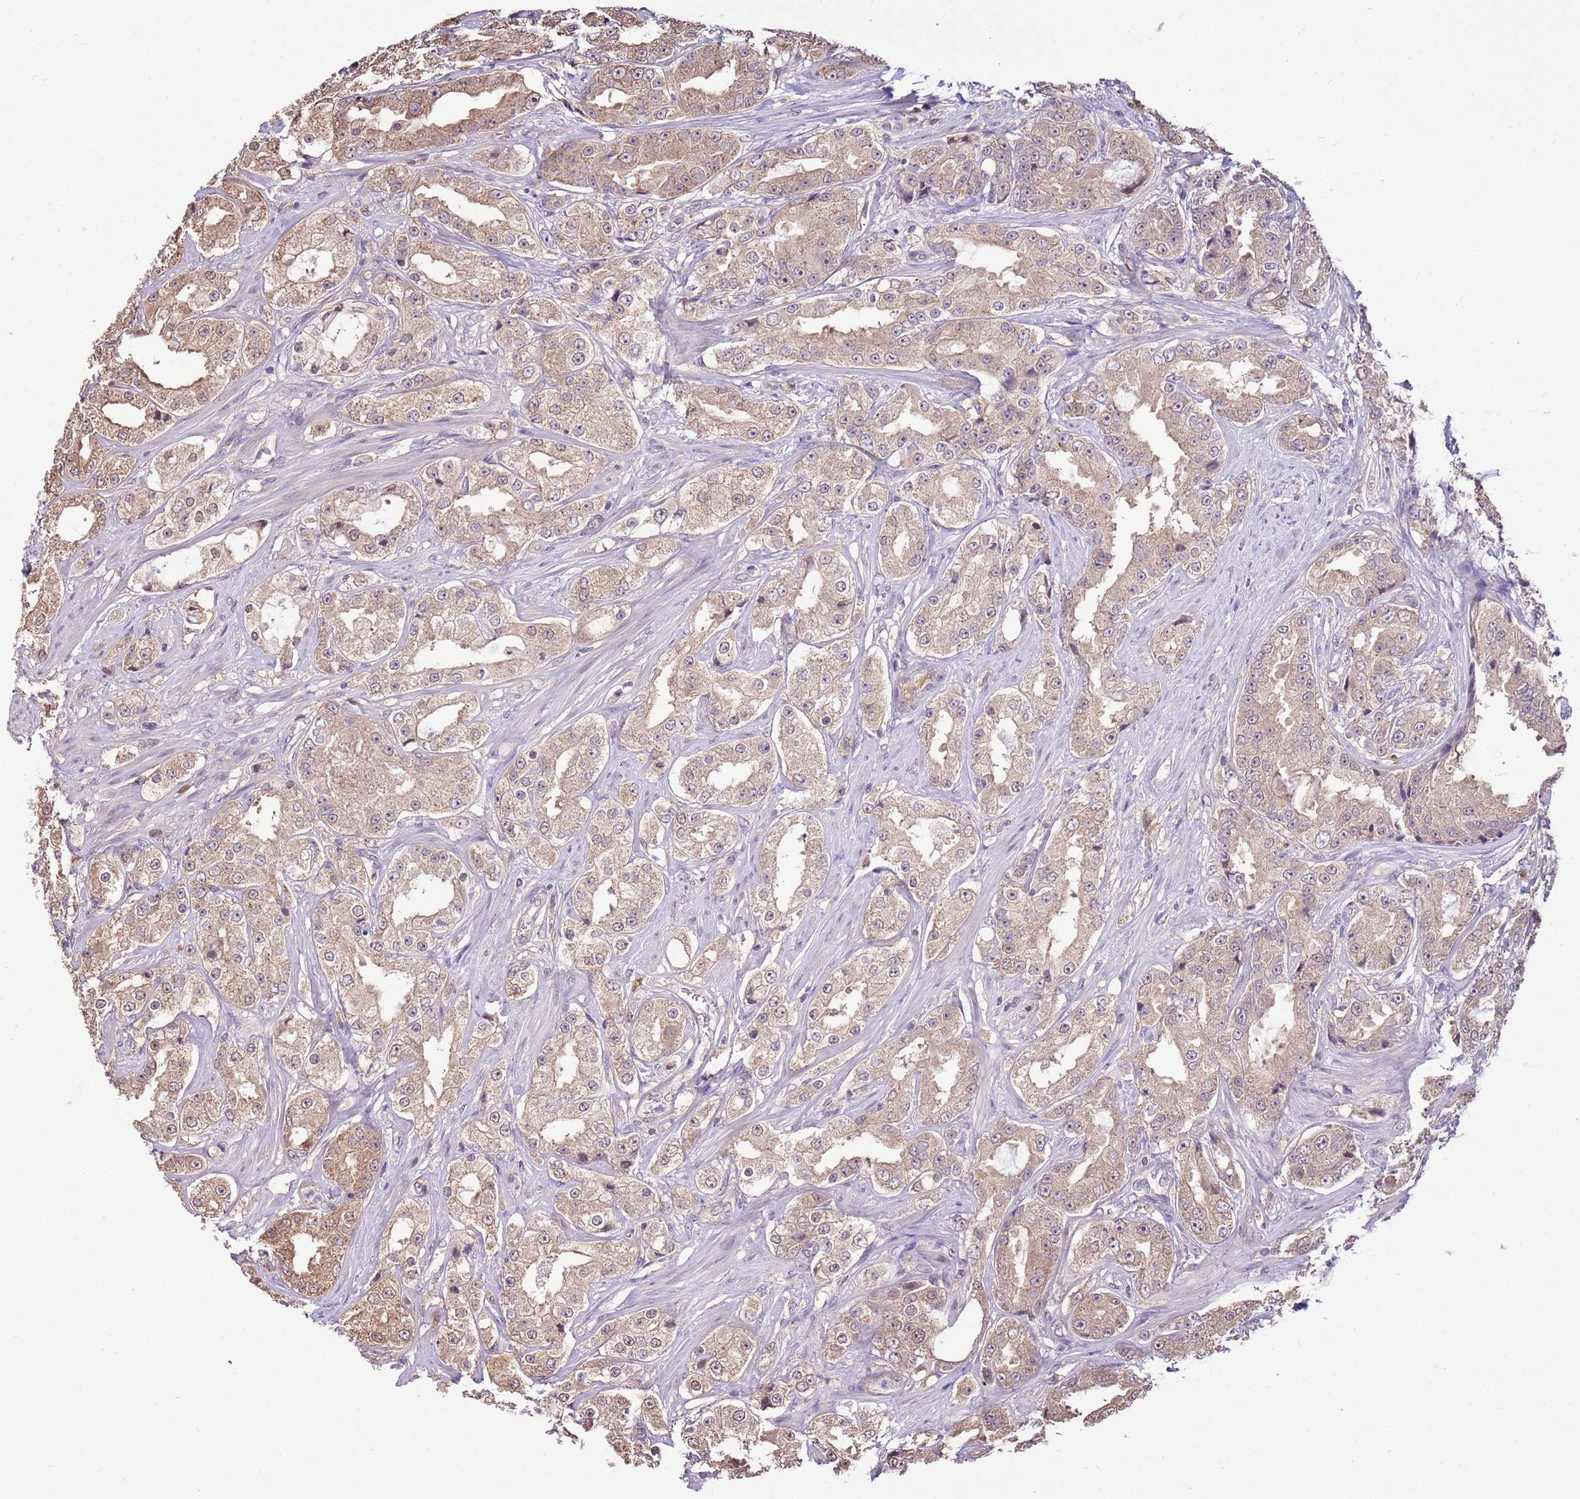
{"staining": {"intensity": "weak", "quantity": ">75%", "location": "cytoplasmic/membranous"}, "tissue": "prostate cancer", "cell_type": "Tumor cells", "image_type": "cancer", "snomed": [{"axis": "morphology", "description": "Adenocarcinoma, High grade"}, {"axis": "topography", "description": "Prostate"}], "caption": "A micrograph showing weak cytoplasmic/membranous positivity in approximately >75% of tumor cells in adenocarcinoma (high-grade) (prostate), as visualized by brown immunohistochemical staining.", "gene": "BBS5", "patient": {"sex": "male", "age": 73}}